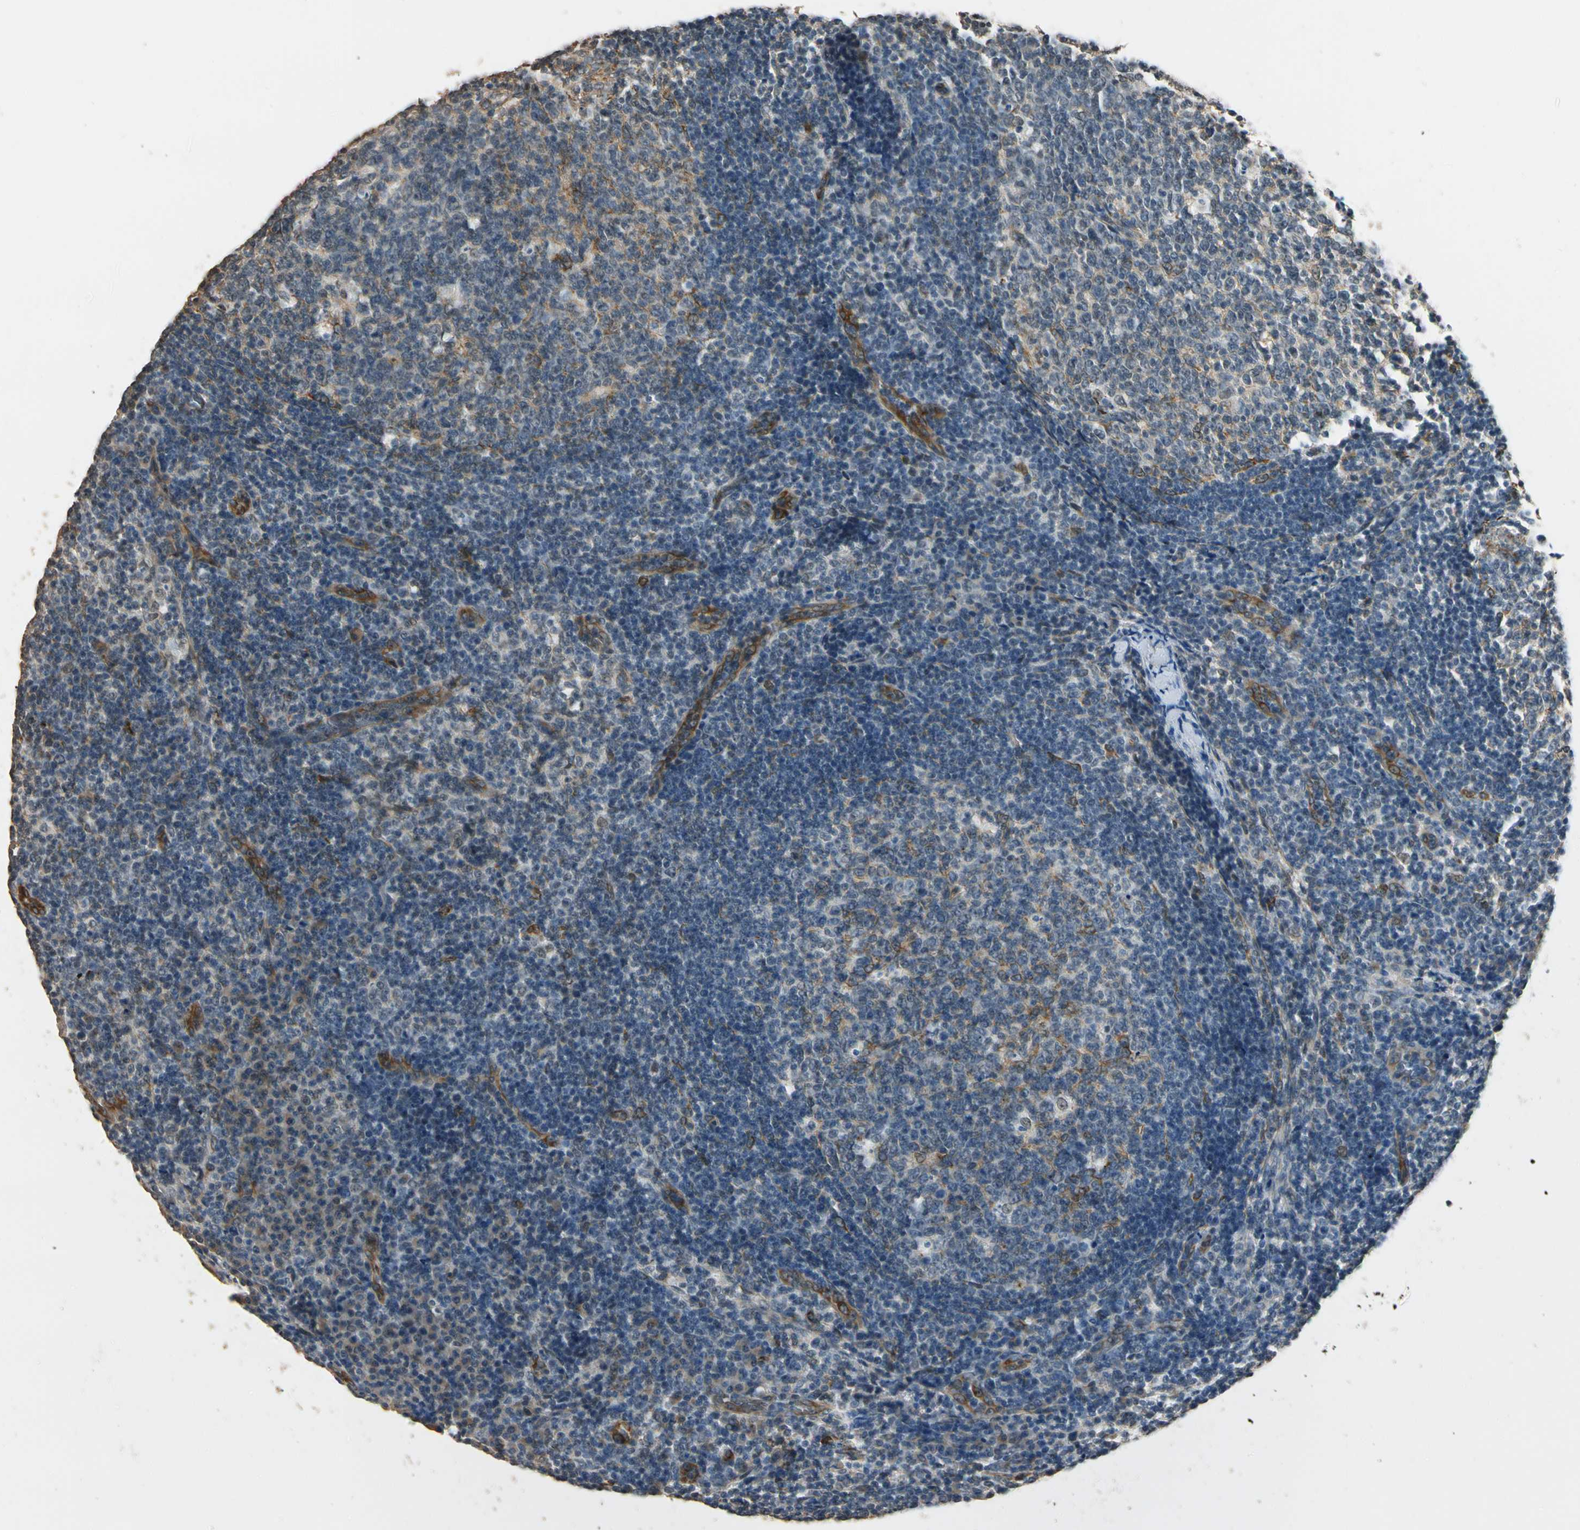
{"staining": {"intensity": "strong", "quantity": "<25%", "location": "cytoplasmic/membranous"}, "tissue": "lymph node", "cell_type": "Germinal center cells", "image_type": "normal", "snomed": [{"axis": "morphology", "description": "Normal tissue, NOS"}, {"axis": "morphology", "description": "Inflammation, NOS"}, {"axis": "topography", "description": "Lymph node"}], "caption": "A brown stain shows strong cytoplasmic/membranous staining of a protein in germinal center cells of benign human lymph node. The staining was performed using DAB to visualize the protein expression in brown, while the nuclei were stained in blue with hematoxylin (Magnification: 20x).", "gene": "TASOR", "patient": {"sex": "male", "age": 55}}